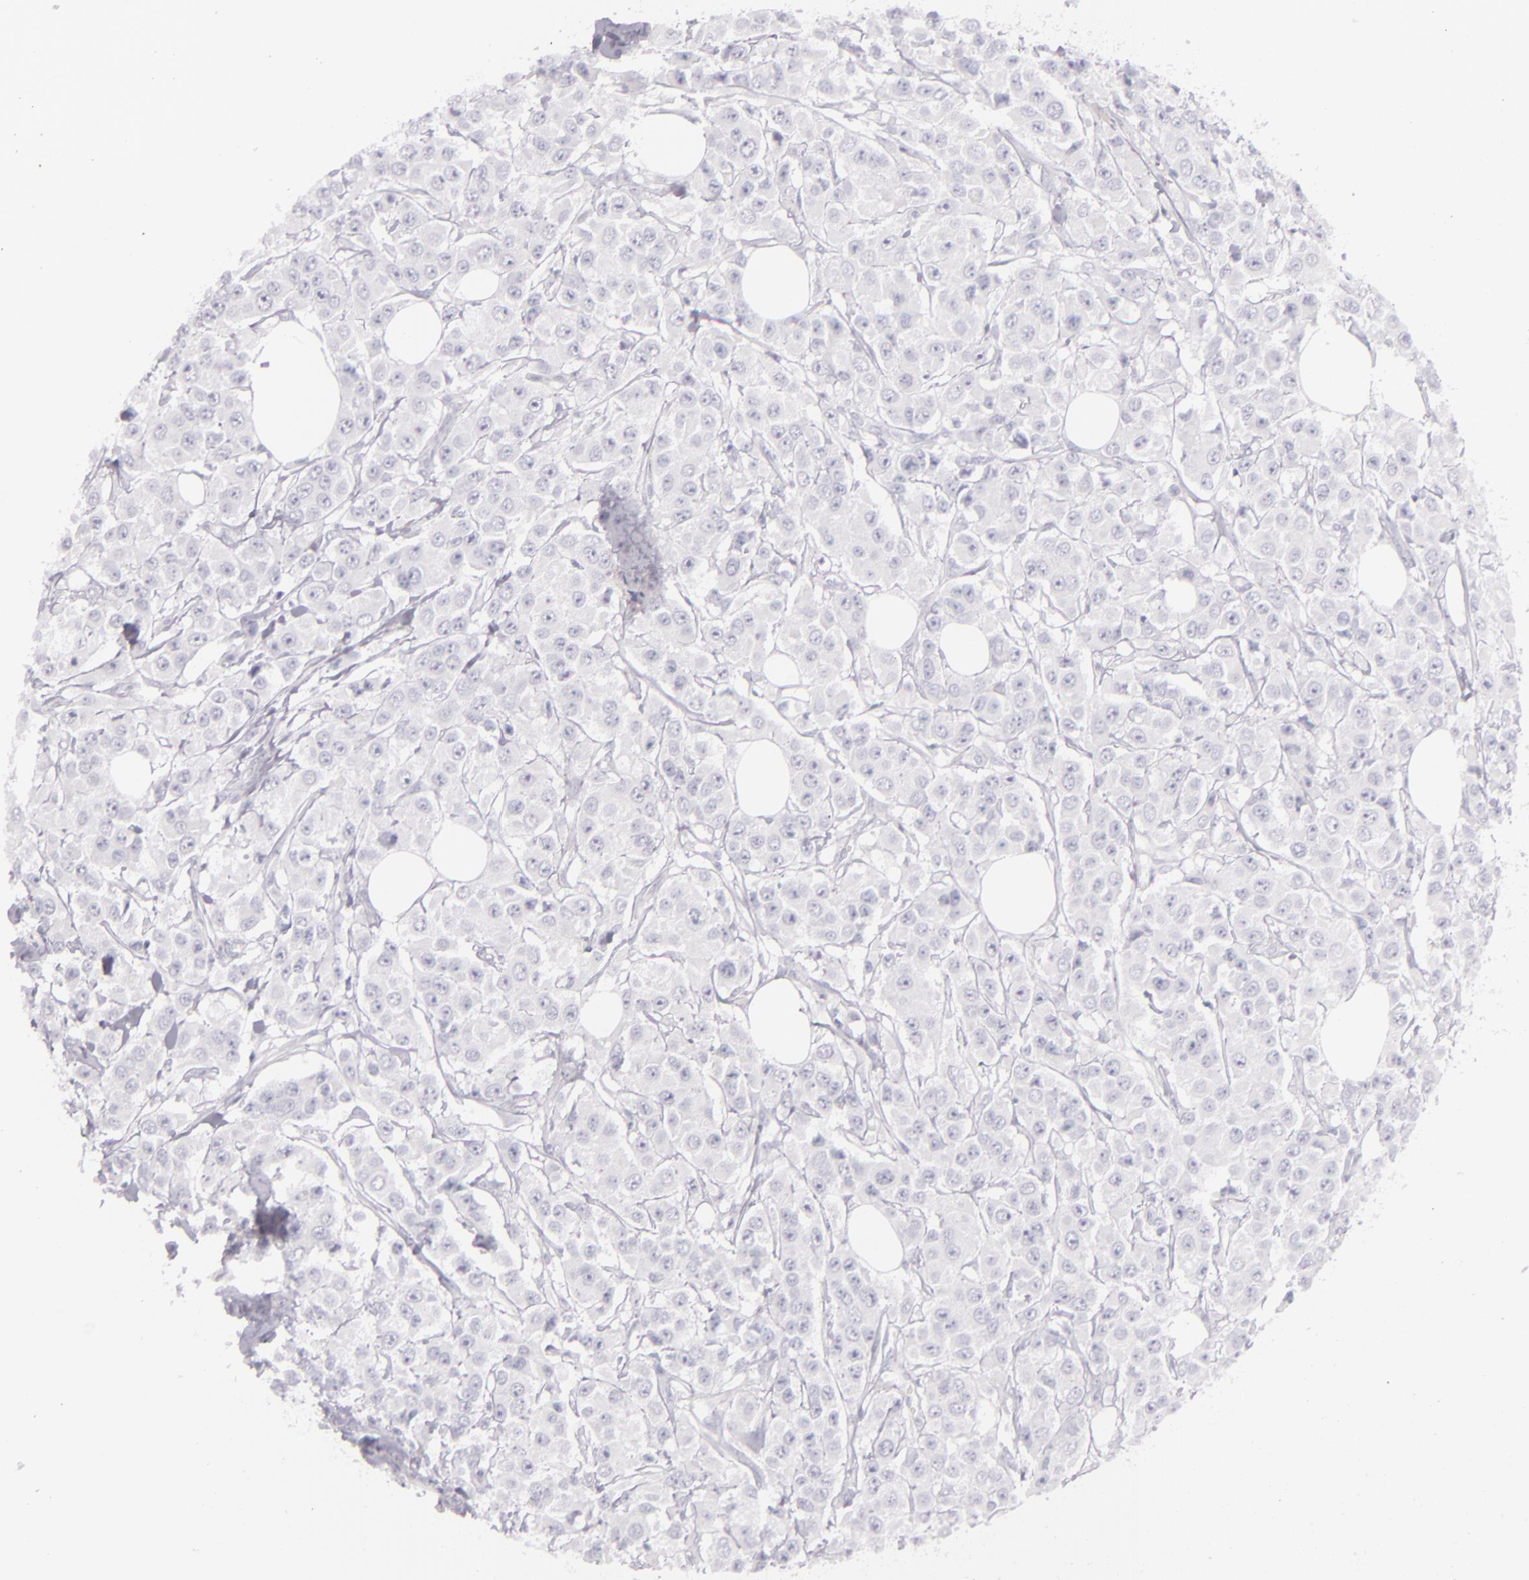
{"staining": {"intensity": "negative", "quantity": "none", "location": "none"}, "tissue": "breast cancer", "cell_type": "Tumor cells", "image_type": "cancer", "snomed": [{"axis": "morphology", "description": "Duct carcinoma"}, {"axis": "topography", "description": "Breast"}], "caption": "Tumor cells show no significant positivity in breast intraductal carcinoma.", "gene": "FABP1", "patient": {"sex": "female", "age": 58}}